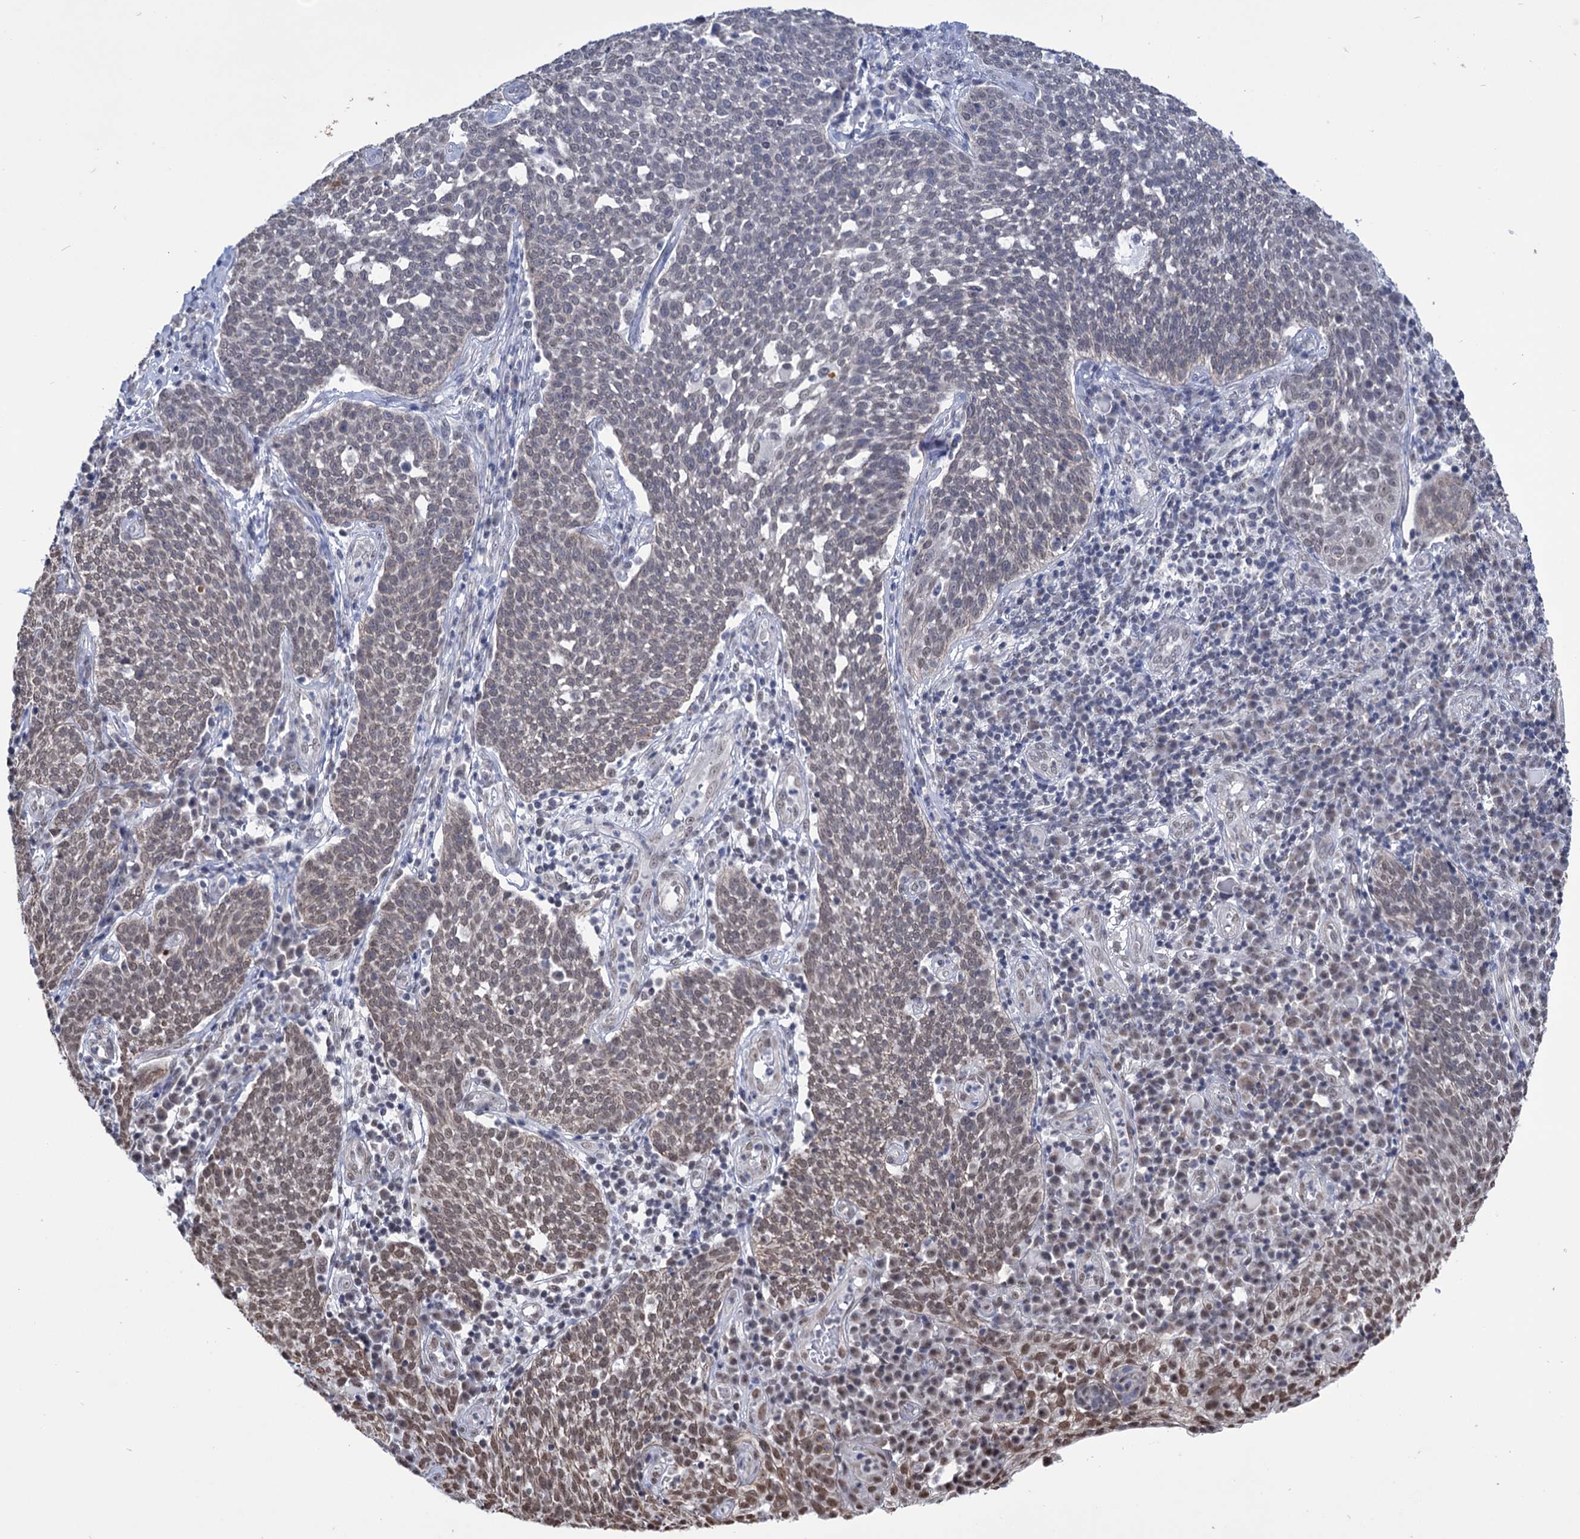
{"staining": {"intensity": "weak", "quantity": "25%-75%", "location": "nuclear"}, "tissue": "cervical cancer", "cell_type": "Tumor cells", "image_type": "cancer", "snomed": [{"axis": "morphology", "description": "Squamous cell carcinoma, NOS"}, {"axis": "topography", "description": "Cervix"}], "caption": "About 25%-75% of tumor cells in human cervical cancer reveal weak nuclear protein positivity as visualized by brown immunohistochemical staining.", "gene": "ABHD10", "patient": {"sex": "female", "age": 34}}